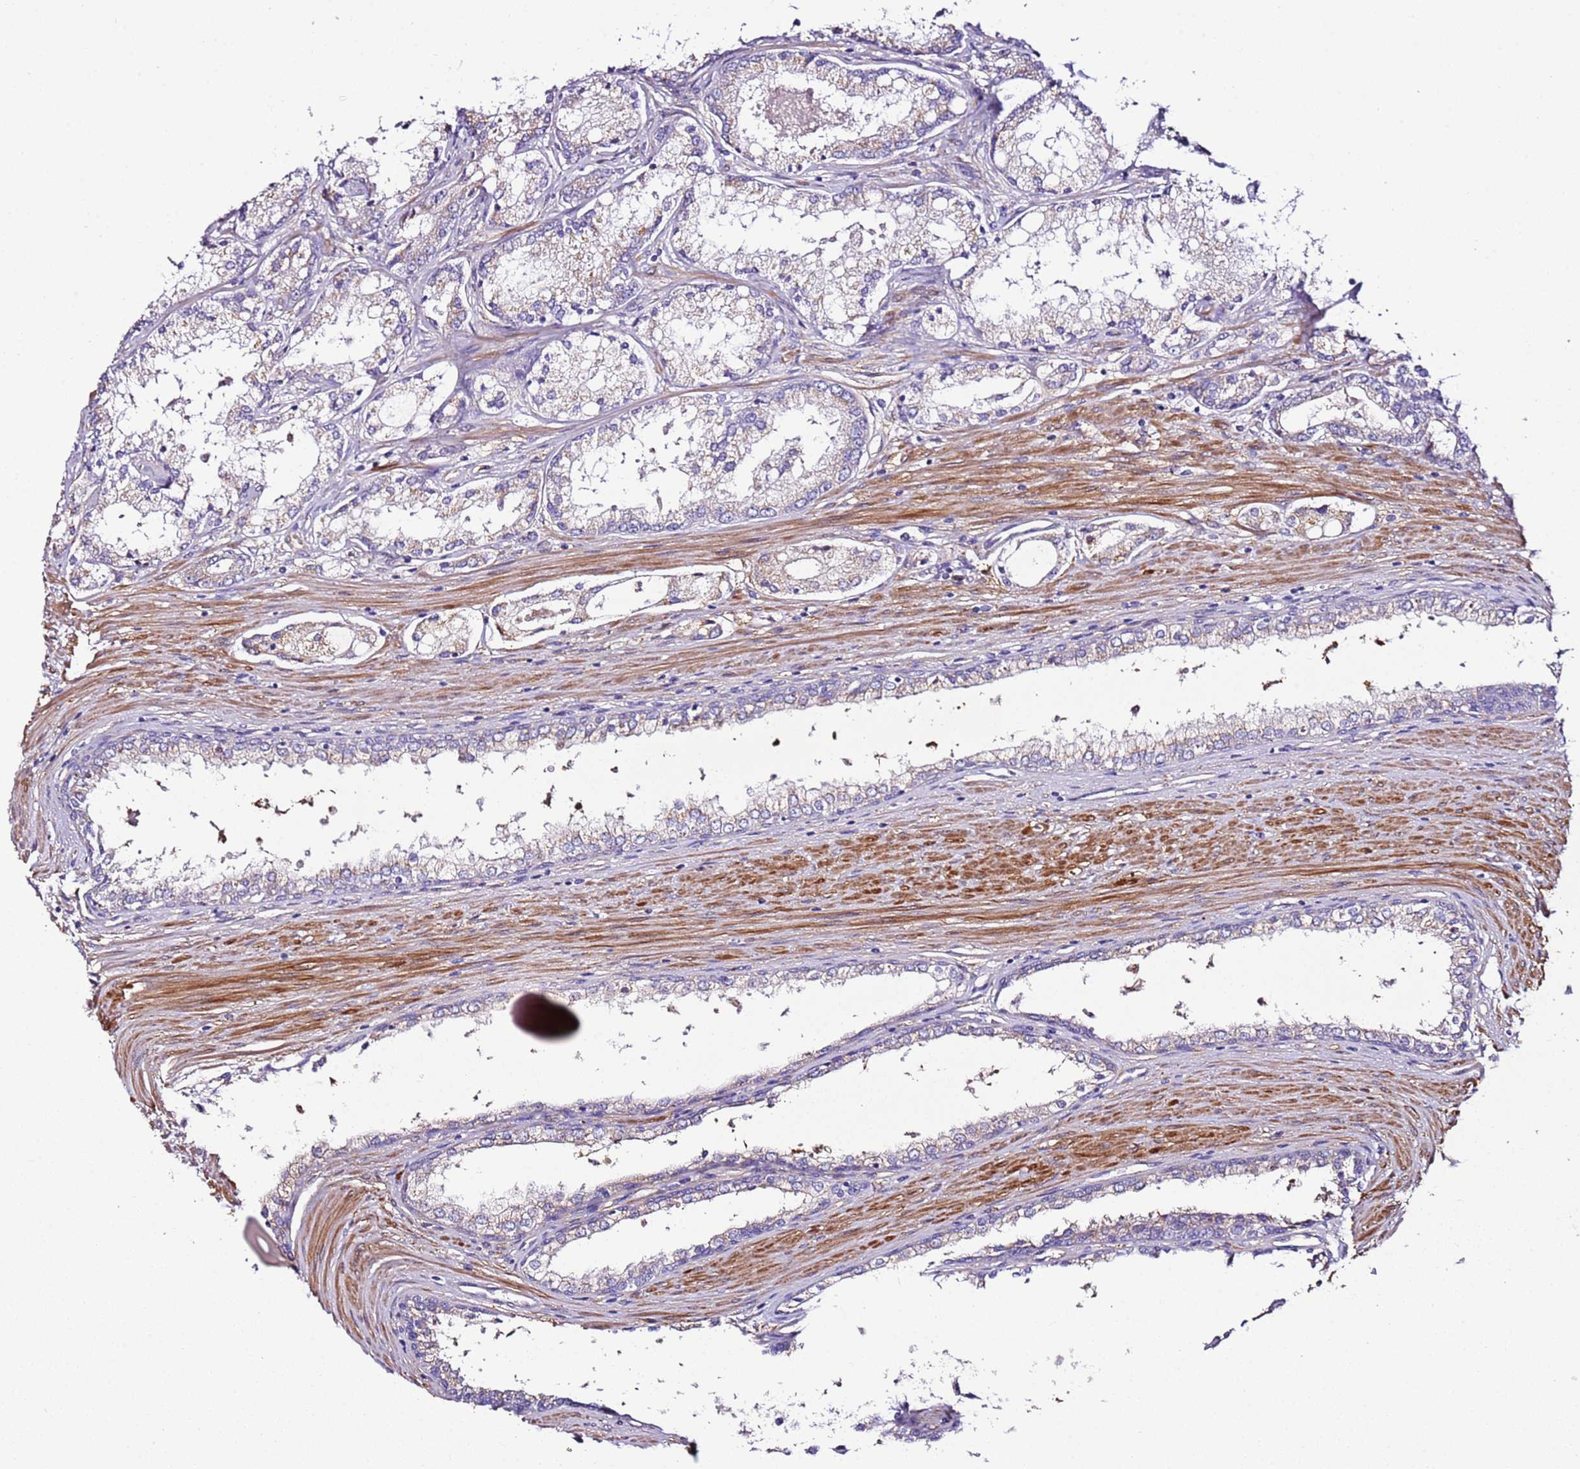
{"staining": {"intensity": "weak", "quantity": "<25%", "location": "cytoplasmic/membranous"}, "tissue": "prostate cancer", "cell_type": "Tumor cells", "image_type": "cancer", "snomed": [{"axis": "morphology", "description": "Adenocarcinoma, Low grade"}, {"axis": "topography", "description": "Prostate"}], "caption": "Histopathology image shows no protein staining in tumor cells of prostate cancer (adenocarcinoma (low-grade)) tissue. Brightfield microscopy of immunohistochemistry (IHC) stained with DAB (brown) and hematoxylin (blue), captured at high magnification.", "gene": "FAM174C", "patient": {"sex": "male", "age": 68}}